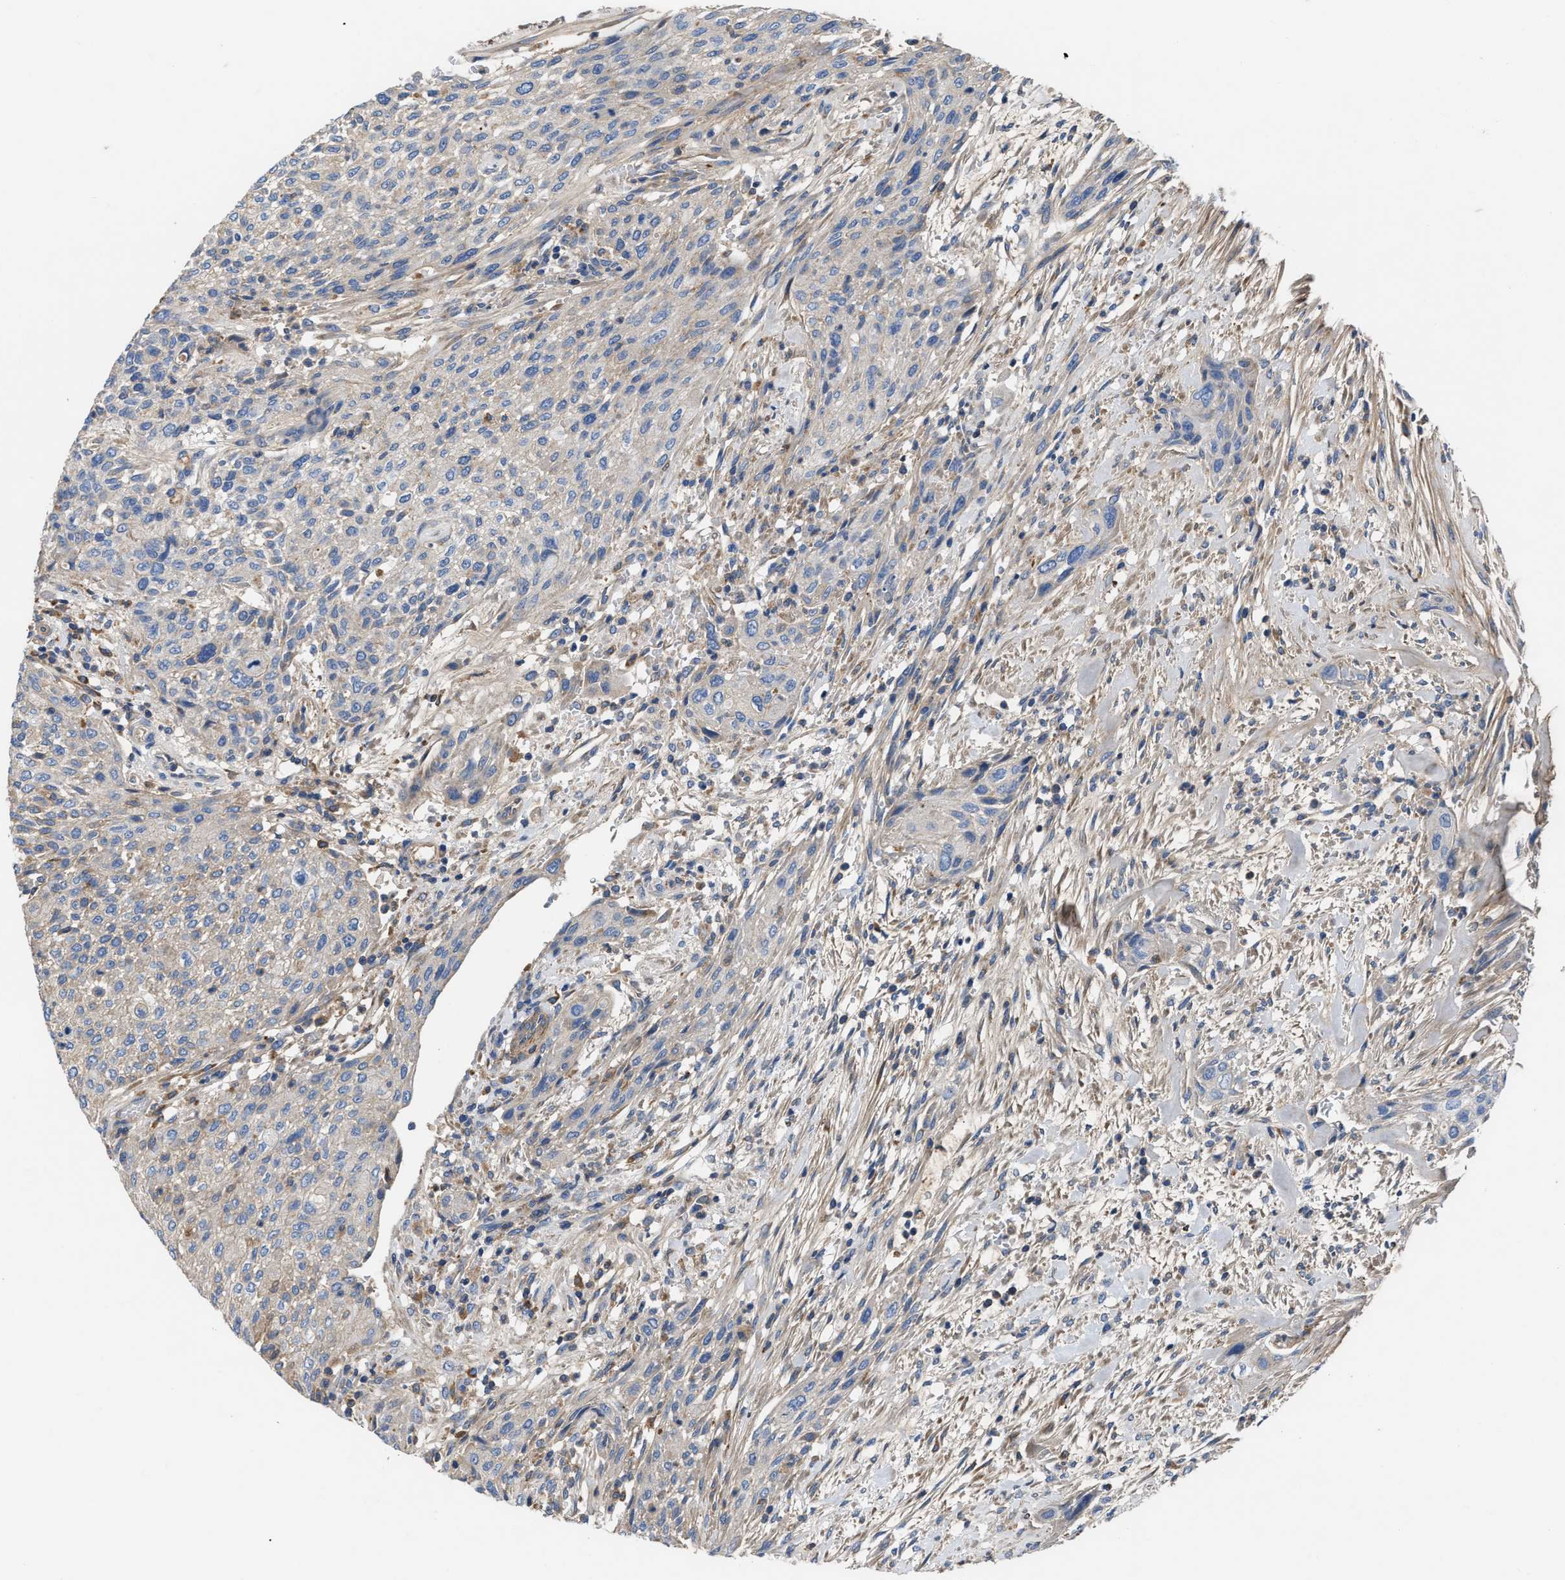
{"staining": {"intensity": "negative", "quantity": "none", "location": "none"}, "tissue": "urothelial cancer", "cell_type": "Tumor cells", "image_type": "cancer", "snomed": [{"axis": "morphology", "description": "Urothelial carcinoma, Low grade"}, {"axis": "morphology", "description": "Urothelial carcinoma, High grade"}, {"axis": "topography", "description": "Urinary bladder"}], "caption": "There is no significant staining in tumor cells of urothelial carcinoma (high-grade). (Brightfield microscopy of DAB (3,3'-diaminobenzidine) IHC at high magnification).", "gene": "CCDC171", "patient": {"sex": "male", "age": 35}}